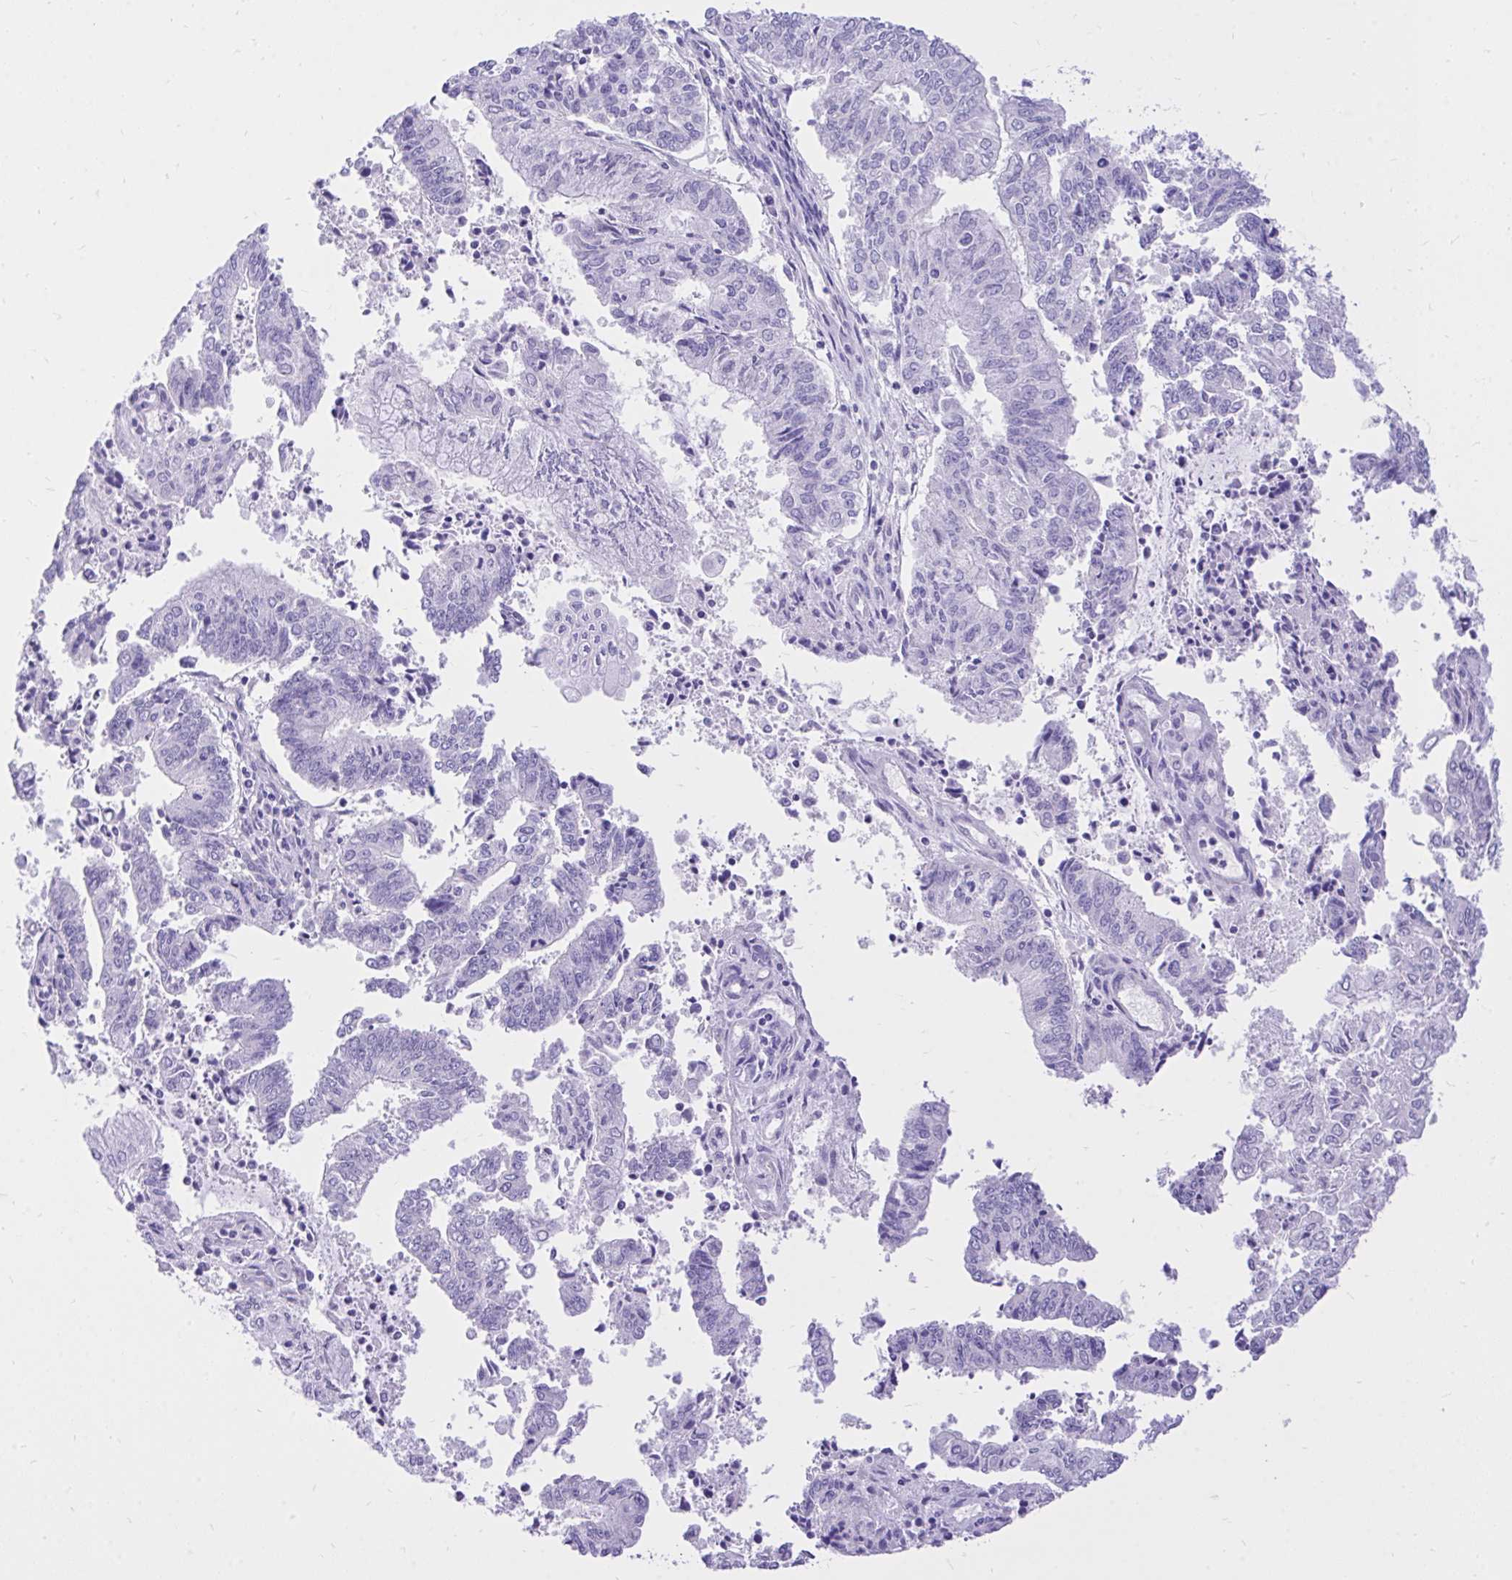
{"staining": {"intensity": "negative", "quantity": "none", "location": "none"}, "tissue": "endometrial cancer", "cell_type": "Tumor cells", "image_type": "cancer", "snomed": [{"axis": "morphology", "description": "Adenocarcinoma, NOS"}, {"axis": "topography", "description": "Endometrium"}], "caption": "Tumor cells show no significant staining in endometrial cancer. The staining was performed using DAB to visualize the protein expression in brown, while the nuclei were stained in blue with hematoxylin (Magnification: 20x).", "gene": "MON1A", "patient": {"sex": "female", "age": 61}}